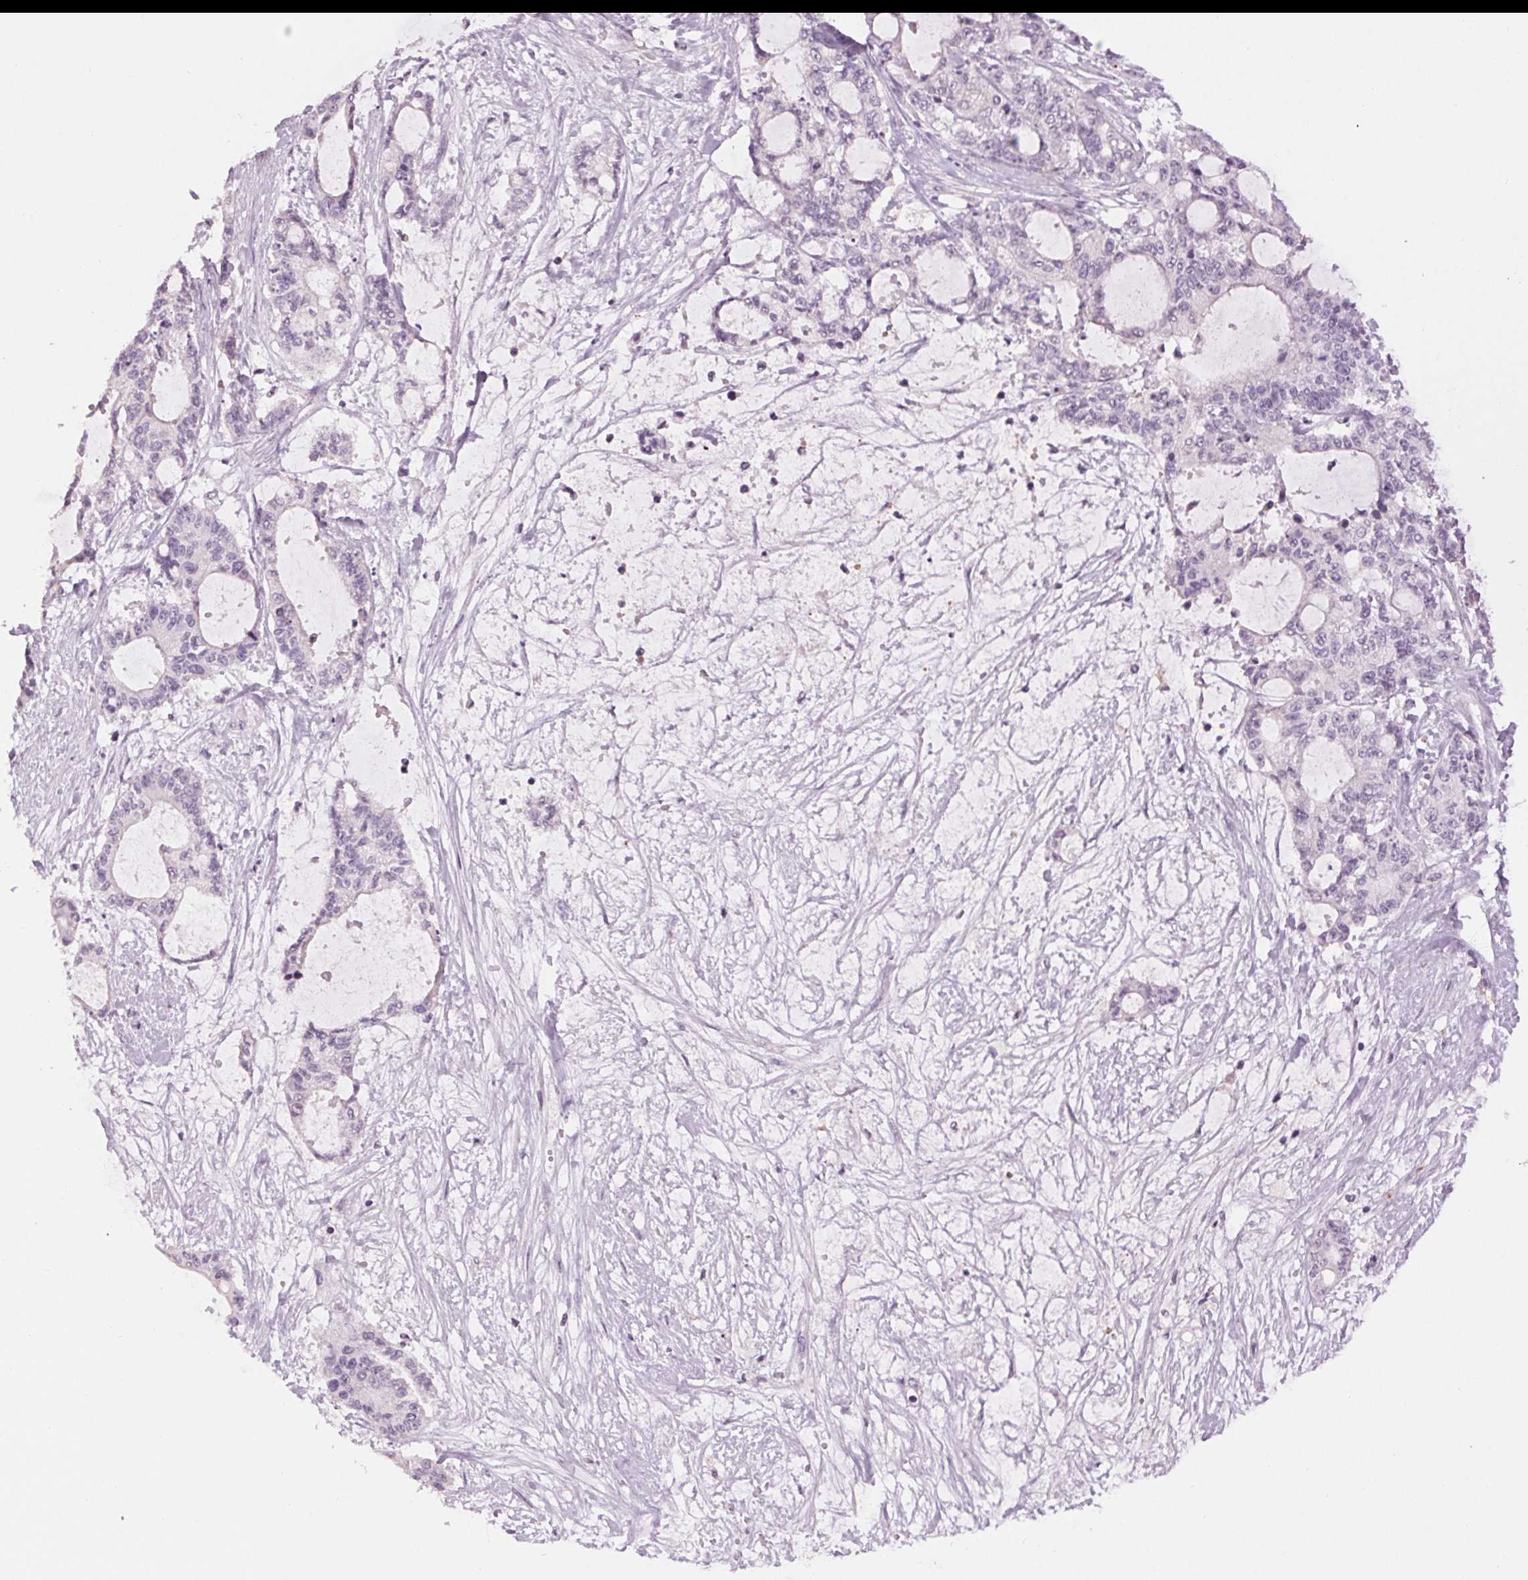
{"staining": {"intensity": "negative", "quantity": "none", "location": "none"}, "tissue": "liver cancer", "cell_type": "Tumor cells", "image_type": "cancer", "snomed": [{"axis": "morphology", "description": "Normal tissue, NOS"}, {"axis": "morphology", "description": "Cholangiocarcinoma"}, {"axis": "topography", "description": "Liver"}, {"axis": "topography", "description": "Peripheral nerve tissue"}], "caption": "Immunohistochemical staining of human liver cancer displays no significant positivity in tumor cells.", "gene": "MPO", "patient": {"sex": "female", "age": 73}}